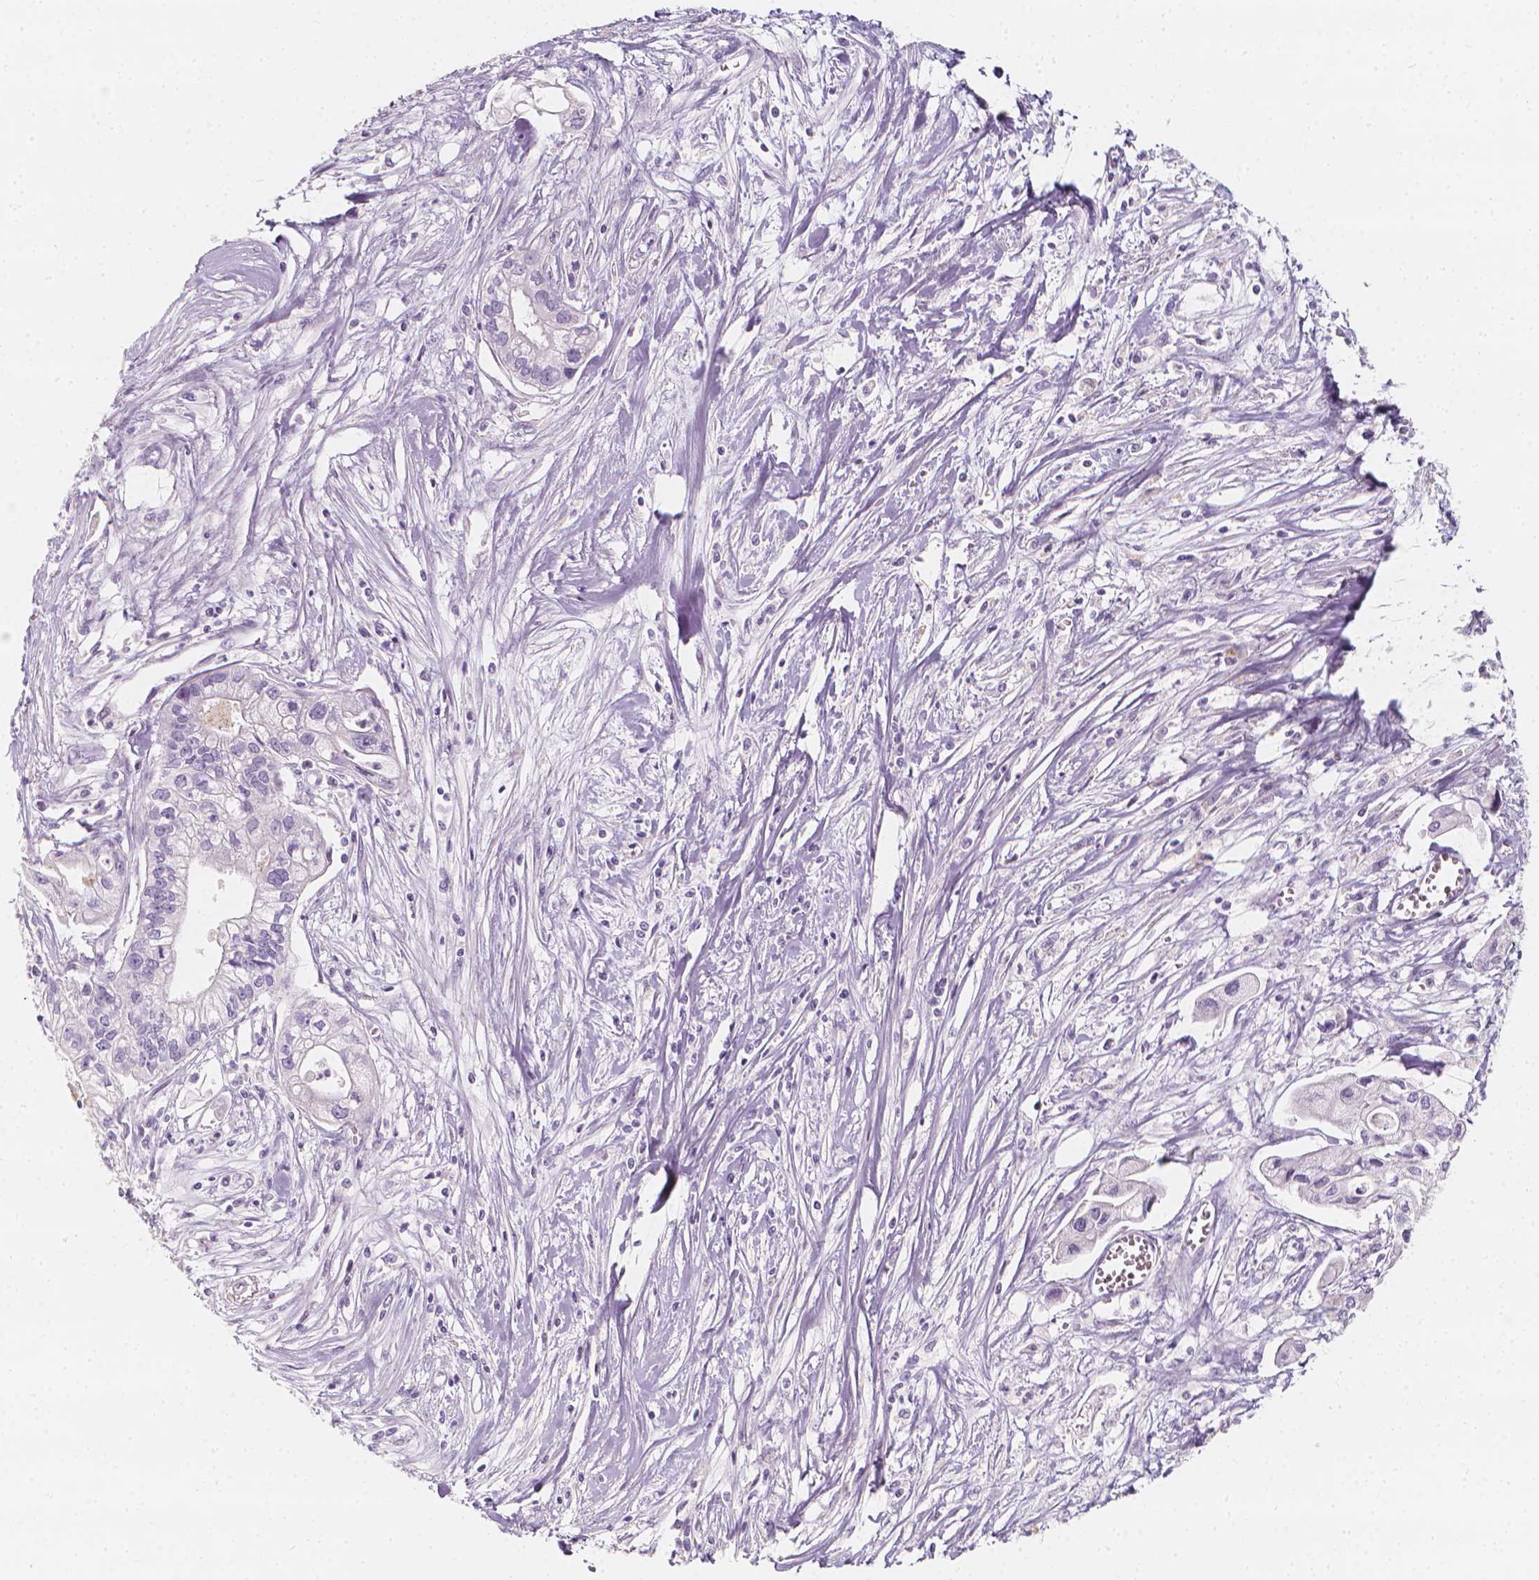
{"staining": {"intensity": "negative", "quantity": "none", "location": "none"}, "tissue": "pancreatic cancer", "cell_type": "Tumor cells", "image_type": "cancer", "snomed": [{"axis": "morphology", "description": "Adenocarcinoma, NOS"}, {"axis": "topography", "description": "Pancreas"}], "caption": "This is a histopathology image of IHC staining of pancreatic cancer (adenocarcinoma), which shows no expression in tumor cells.", "gene": "RBFOX1", "patient": {"sex": "male", "age": 70}}